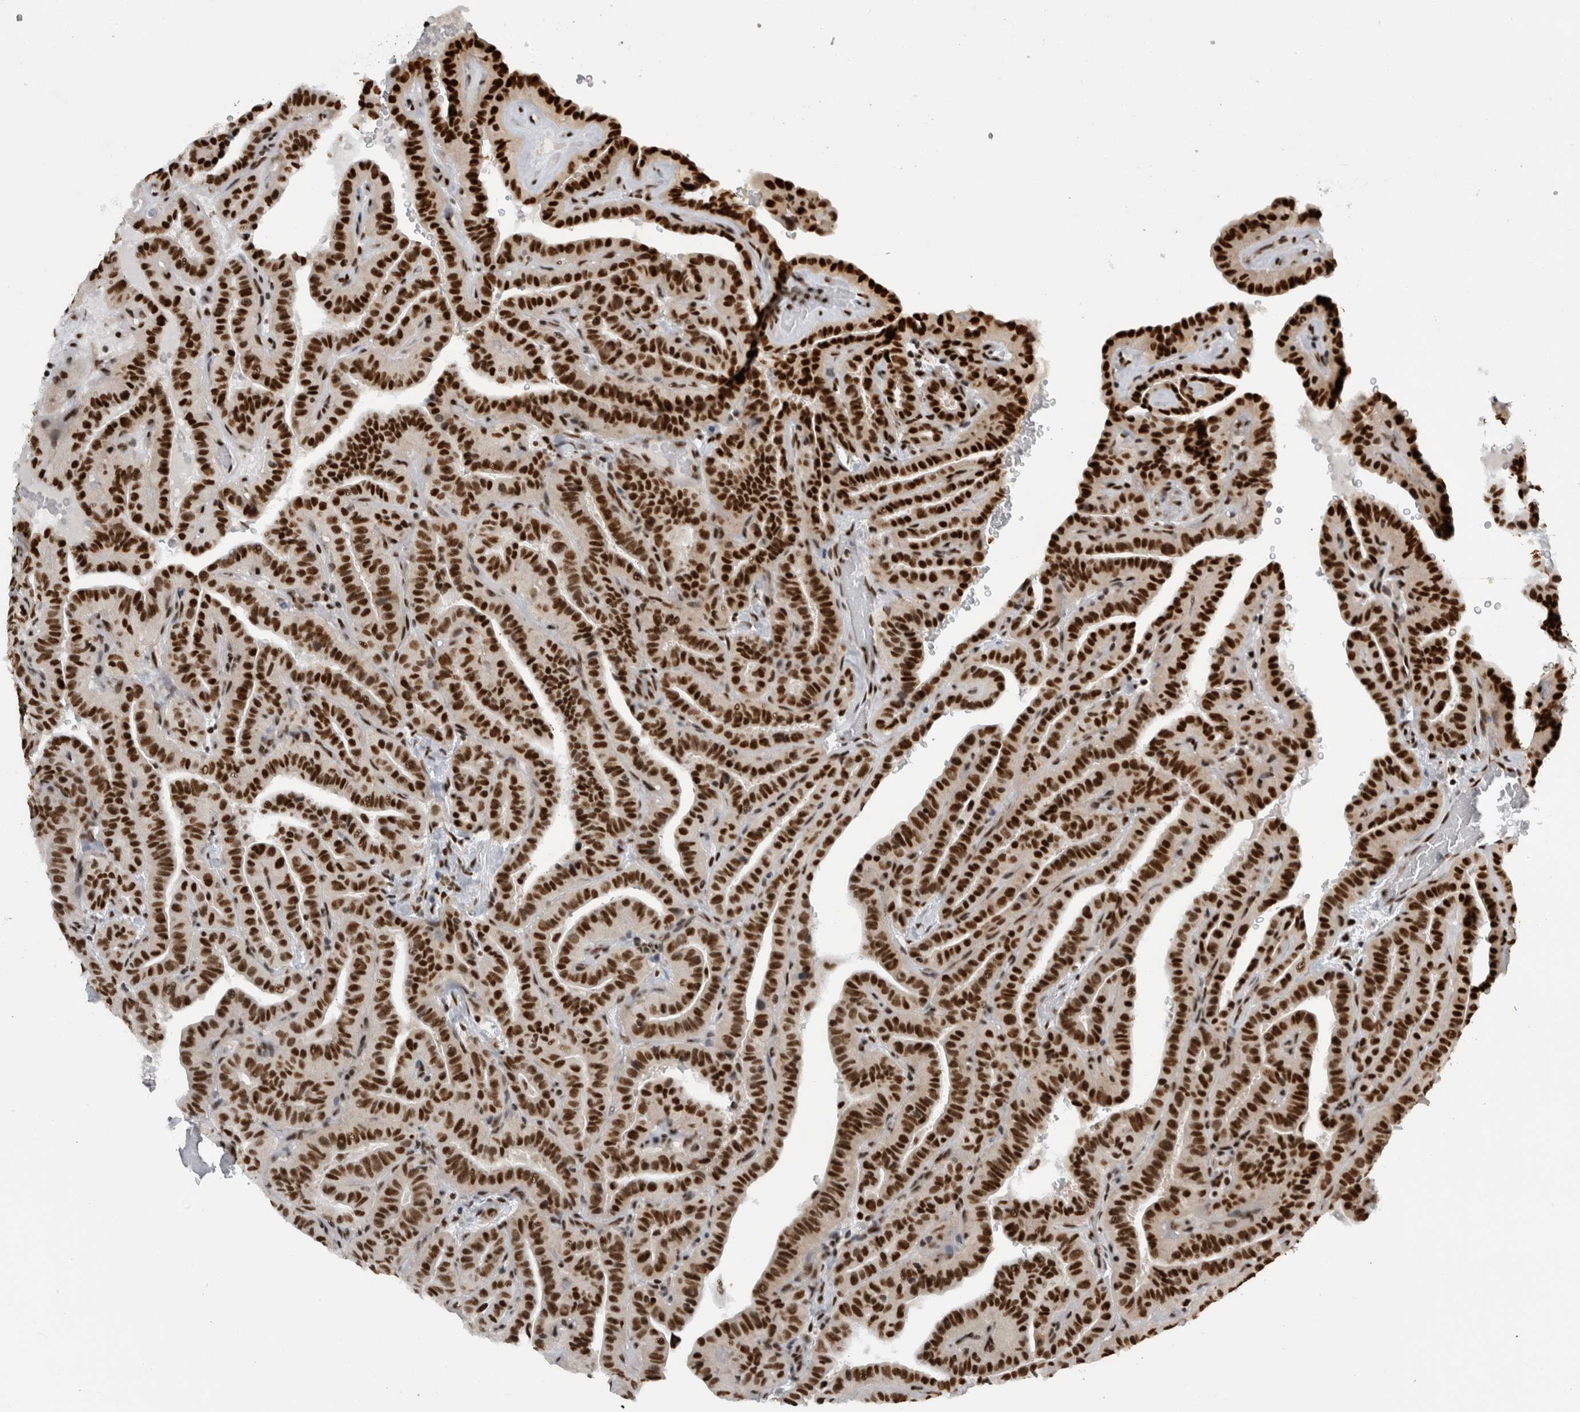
{"staining": {"intensity": "strong", "quantity": ">75%", "location": "nuclear"}, "tissue": "thyroid cancer", "cell_type": "Tumor cells", "image_type": "cancer", "snomed": [{"axis": "morphology", "description": "Papillary adenocarcinoma, NOS"}, {"axis": "topography", "description": "Thyroid gland"}], "caption": "IHC staining of thyroid papillary adenocarcinoma, which reveals high levels of strong nuclear expression in about >75% of tumor cells indicating strong nuclear protein expression. The staining was performed using DAB (3,3'-diaminobenzidine) (brown) for protein detection and nuclei were counterstained in hematoxylin (blue).", "gene": "ZSCAN2", "patient": {"sex": "male", "age": 77}}